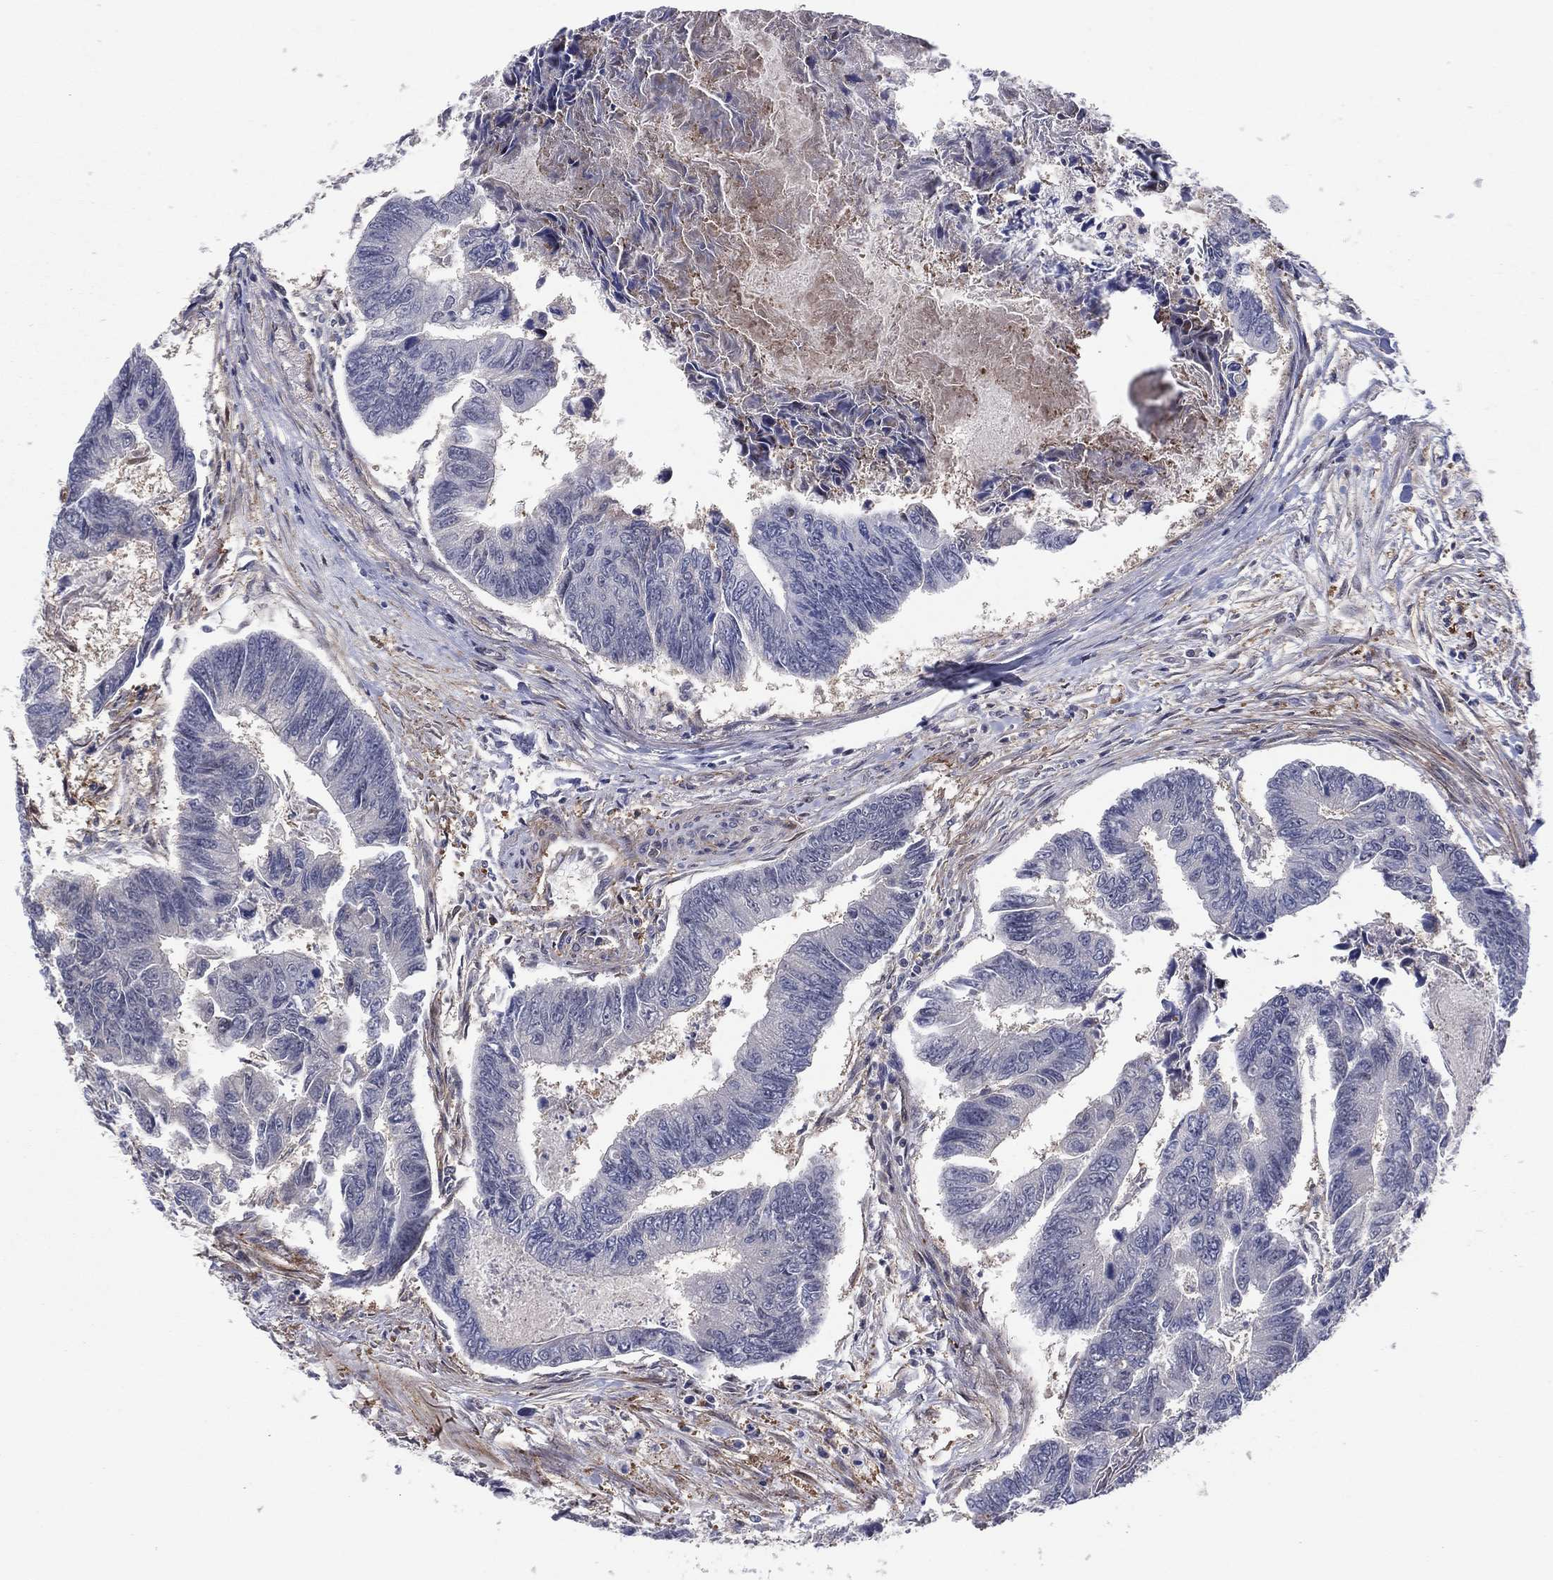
{"staining": {"intensity": "negative", "quantity": "none", "location": "none"}, "tissue": "colorectal cancer", "cell_type": "Tumor cells", "image_type": "cancer", "snomed": [{"axis": "morphology", "description": "Adenocarcinoma, NOS"}, {"axis": "topography", "description": "Colon"}], "caption": "Immunohistochemical staining of adenocarcinoma (colorectal) displays no significant expression in tumor cells. Brightfield microscopy of immunohistochemistry (IHC) stained with DAB (brown) and hematoxylin (blue), captured at high magnification.", "gene": "ICOSLG", "patient": {"sex": "female", "age": 65}}